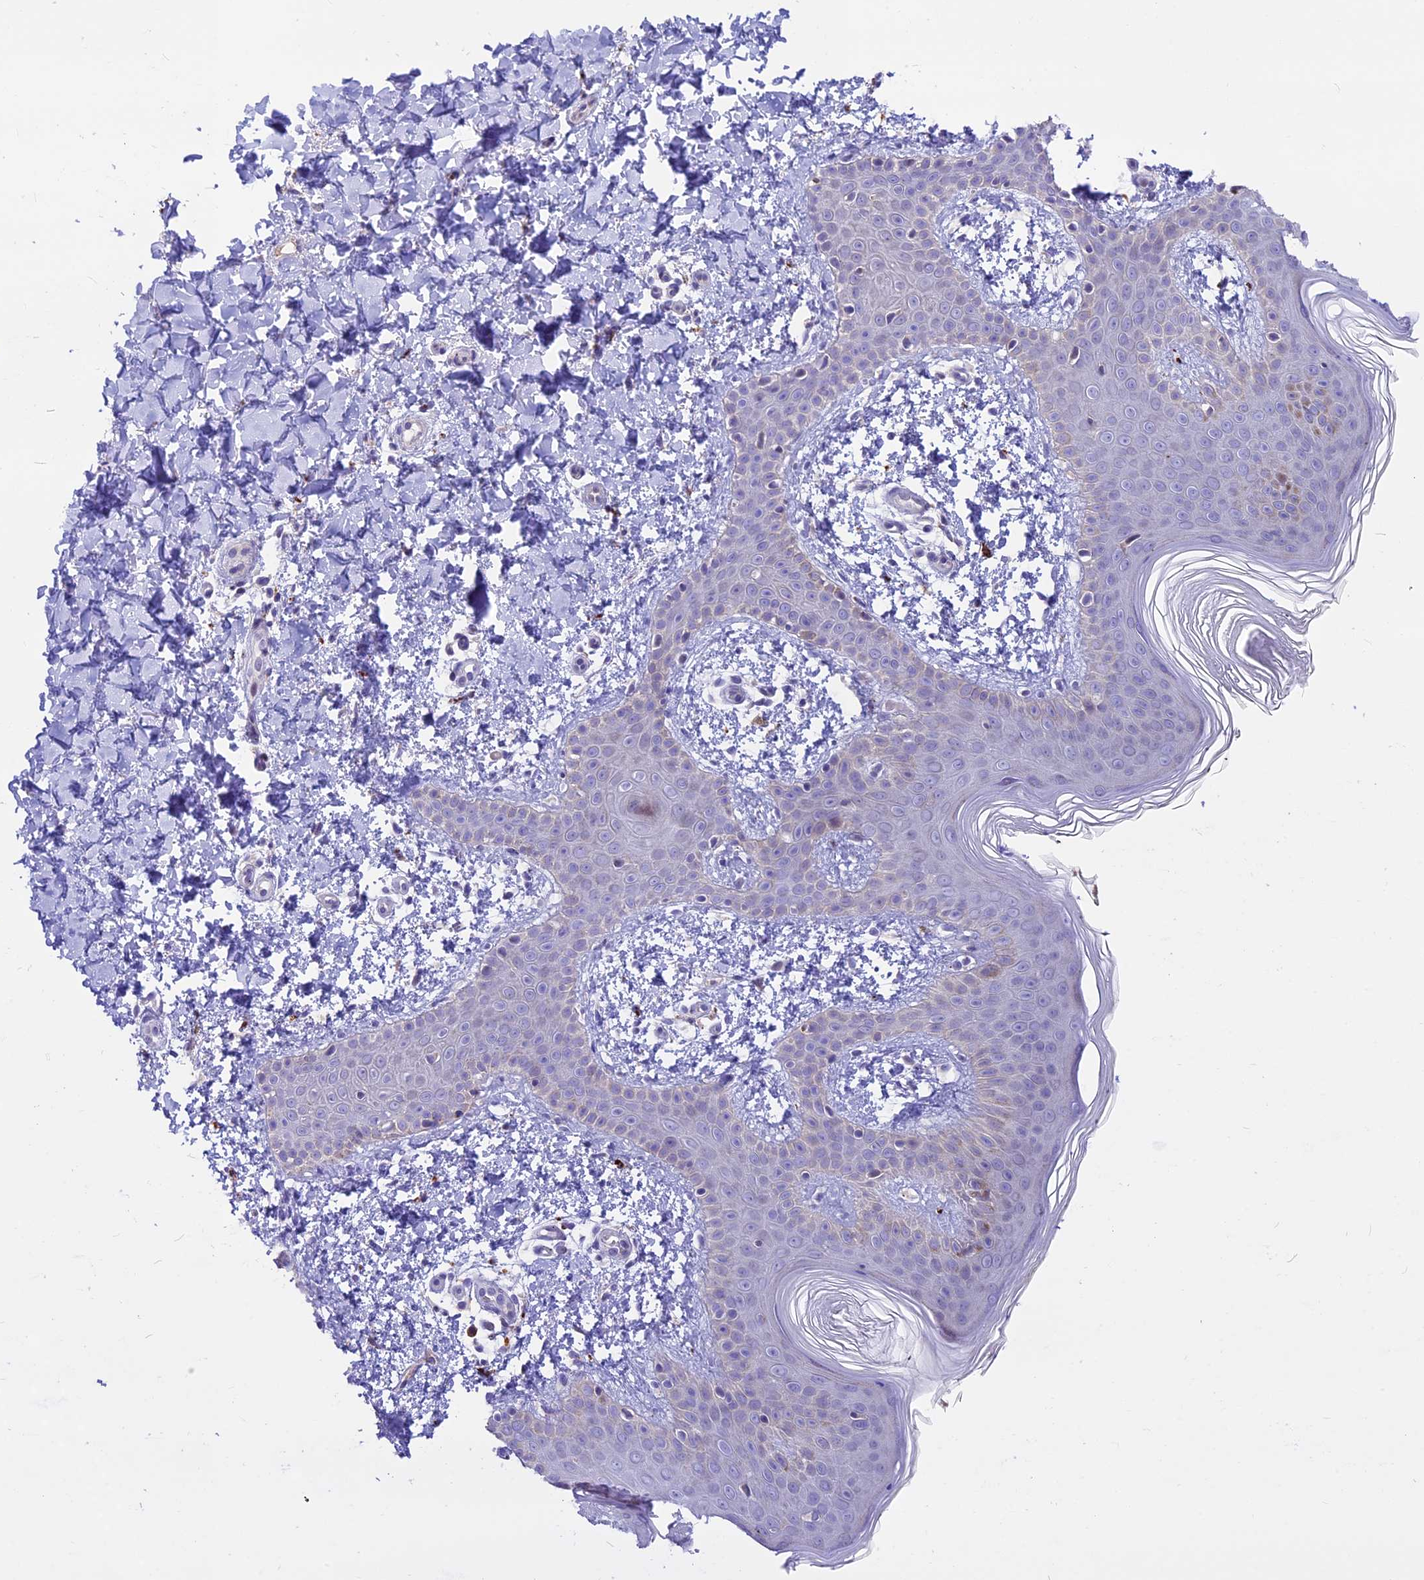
{"staining": {"intensity": "weak", "quantity": ">75%", "location": "cytoplasmic/membranous"}, "tissue": "skin", "cell_type": "Fibroblasts", "image_type": "normal", "snomed": [{"axis": "morphology", "description": "Normal tissue, NOS"}, {"axis": "topography", "description": "Skin"}], "caption": "High-magnification brightfield microscopy of benign skin stained with DAB (brown) and counterstained with hematoxylin (blue). fibroblasts exhibit weak cytoplasmic/membranous staining is identified in approximately>75% of cells.", "gene": "THRSP", "patient": {"sex": "male", "age": 36}}